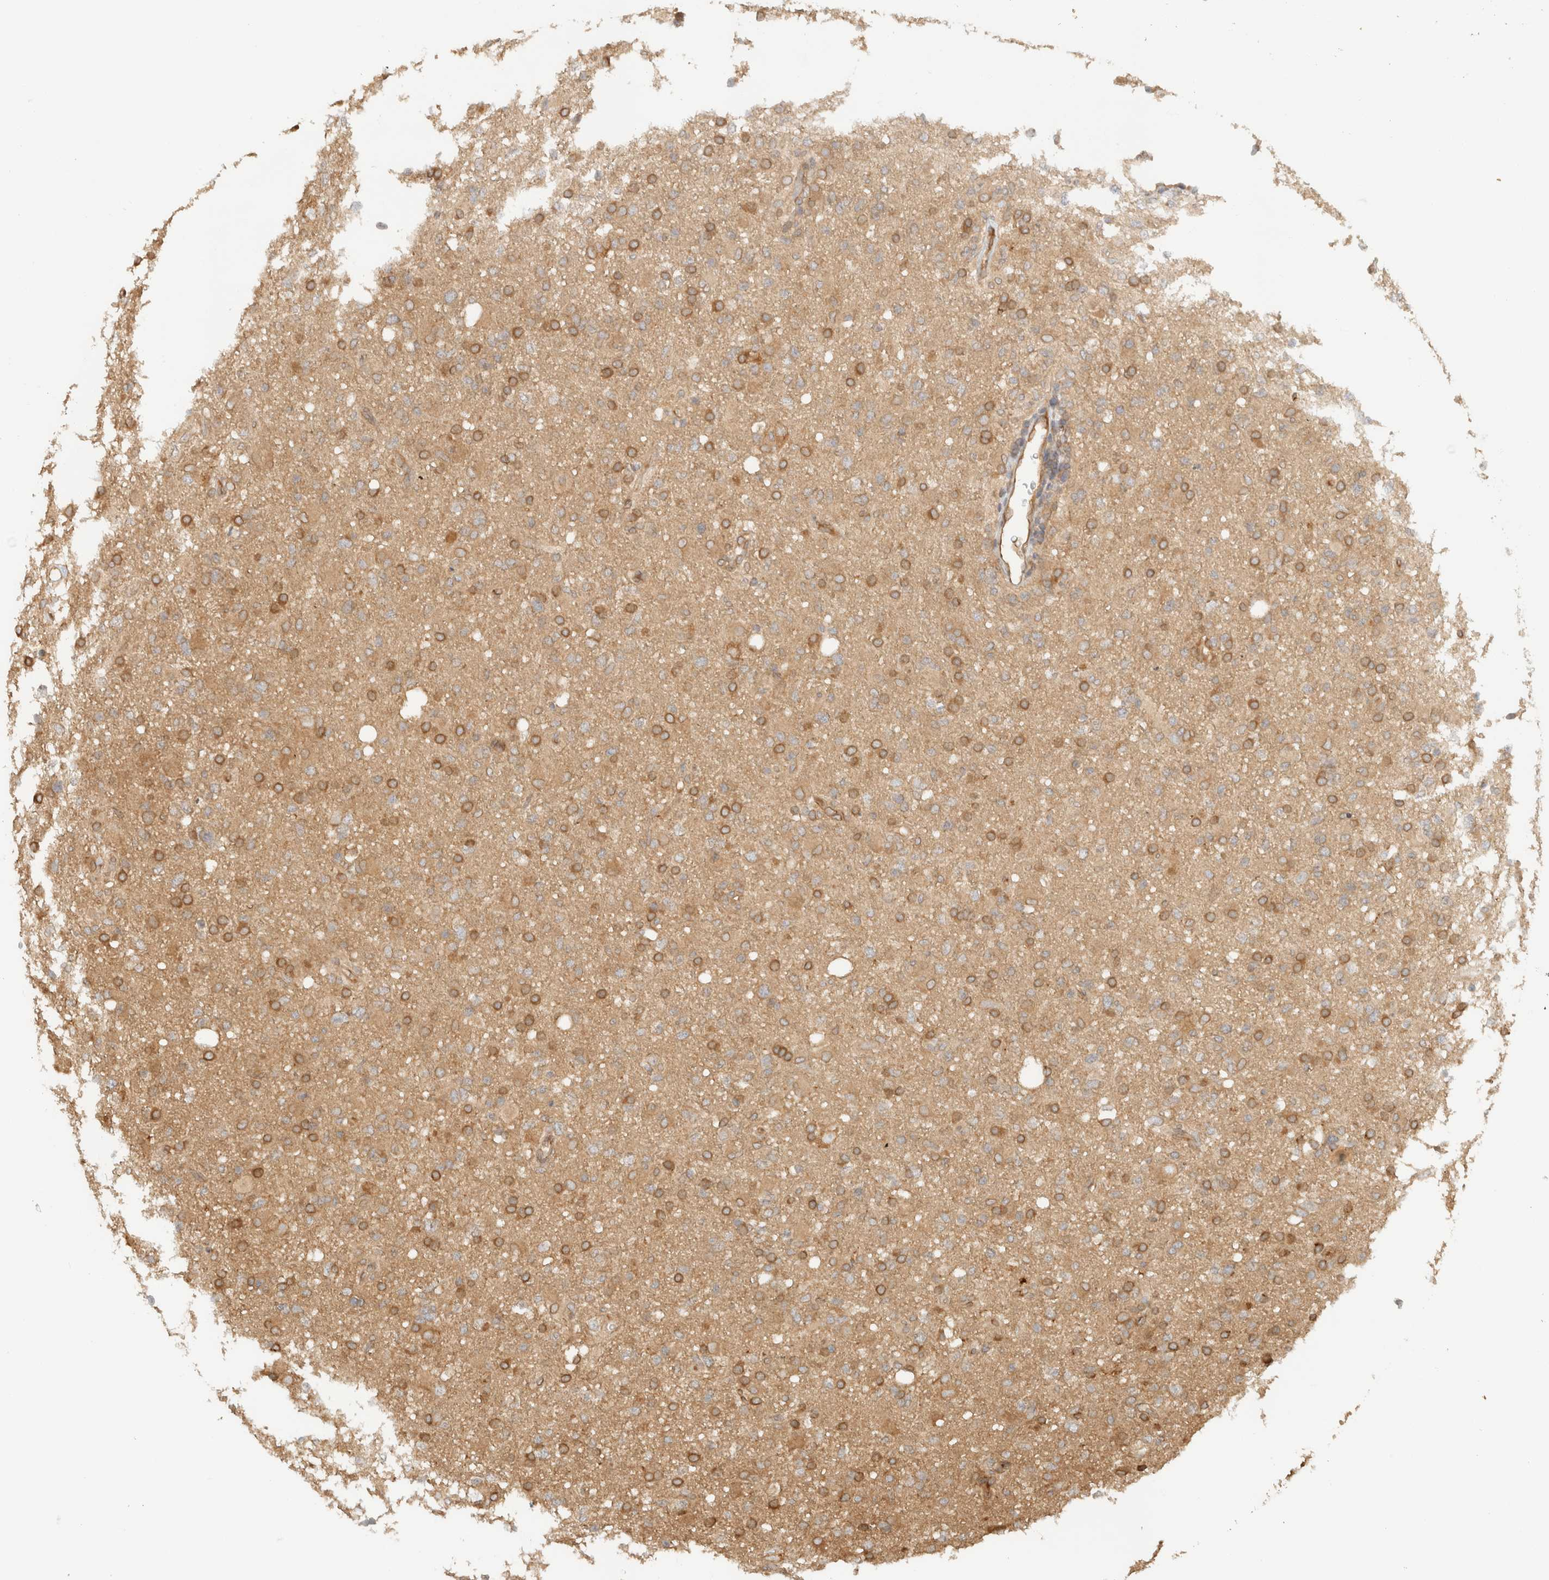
{"staining": {"intensity": "moderate", "quantity": "25%-75%", "location": "cytoplasmic/membranous"}, "tissue": "glioma", "cell_type": "Tumor cells", "image_type": "cancer", "snomed": [{"axis": "morphology", "description": "Glioma, malignant, High grade"}, {"axis": "topography", "description": "Brain"}], "caption": "Immunohistochemical staining of malignant high-grade glioma reveals medium levels of moderate cytoplasmic/membranous positivity in about 25%-75% of tumor cells.", "gene": "ARFGEF2", "patient": {"sex": "female", "age": 57}}